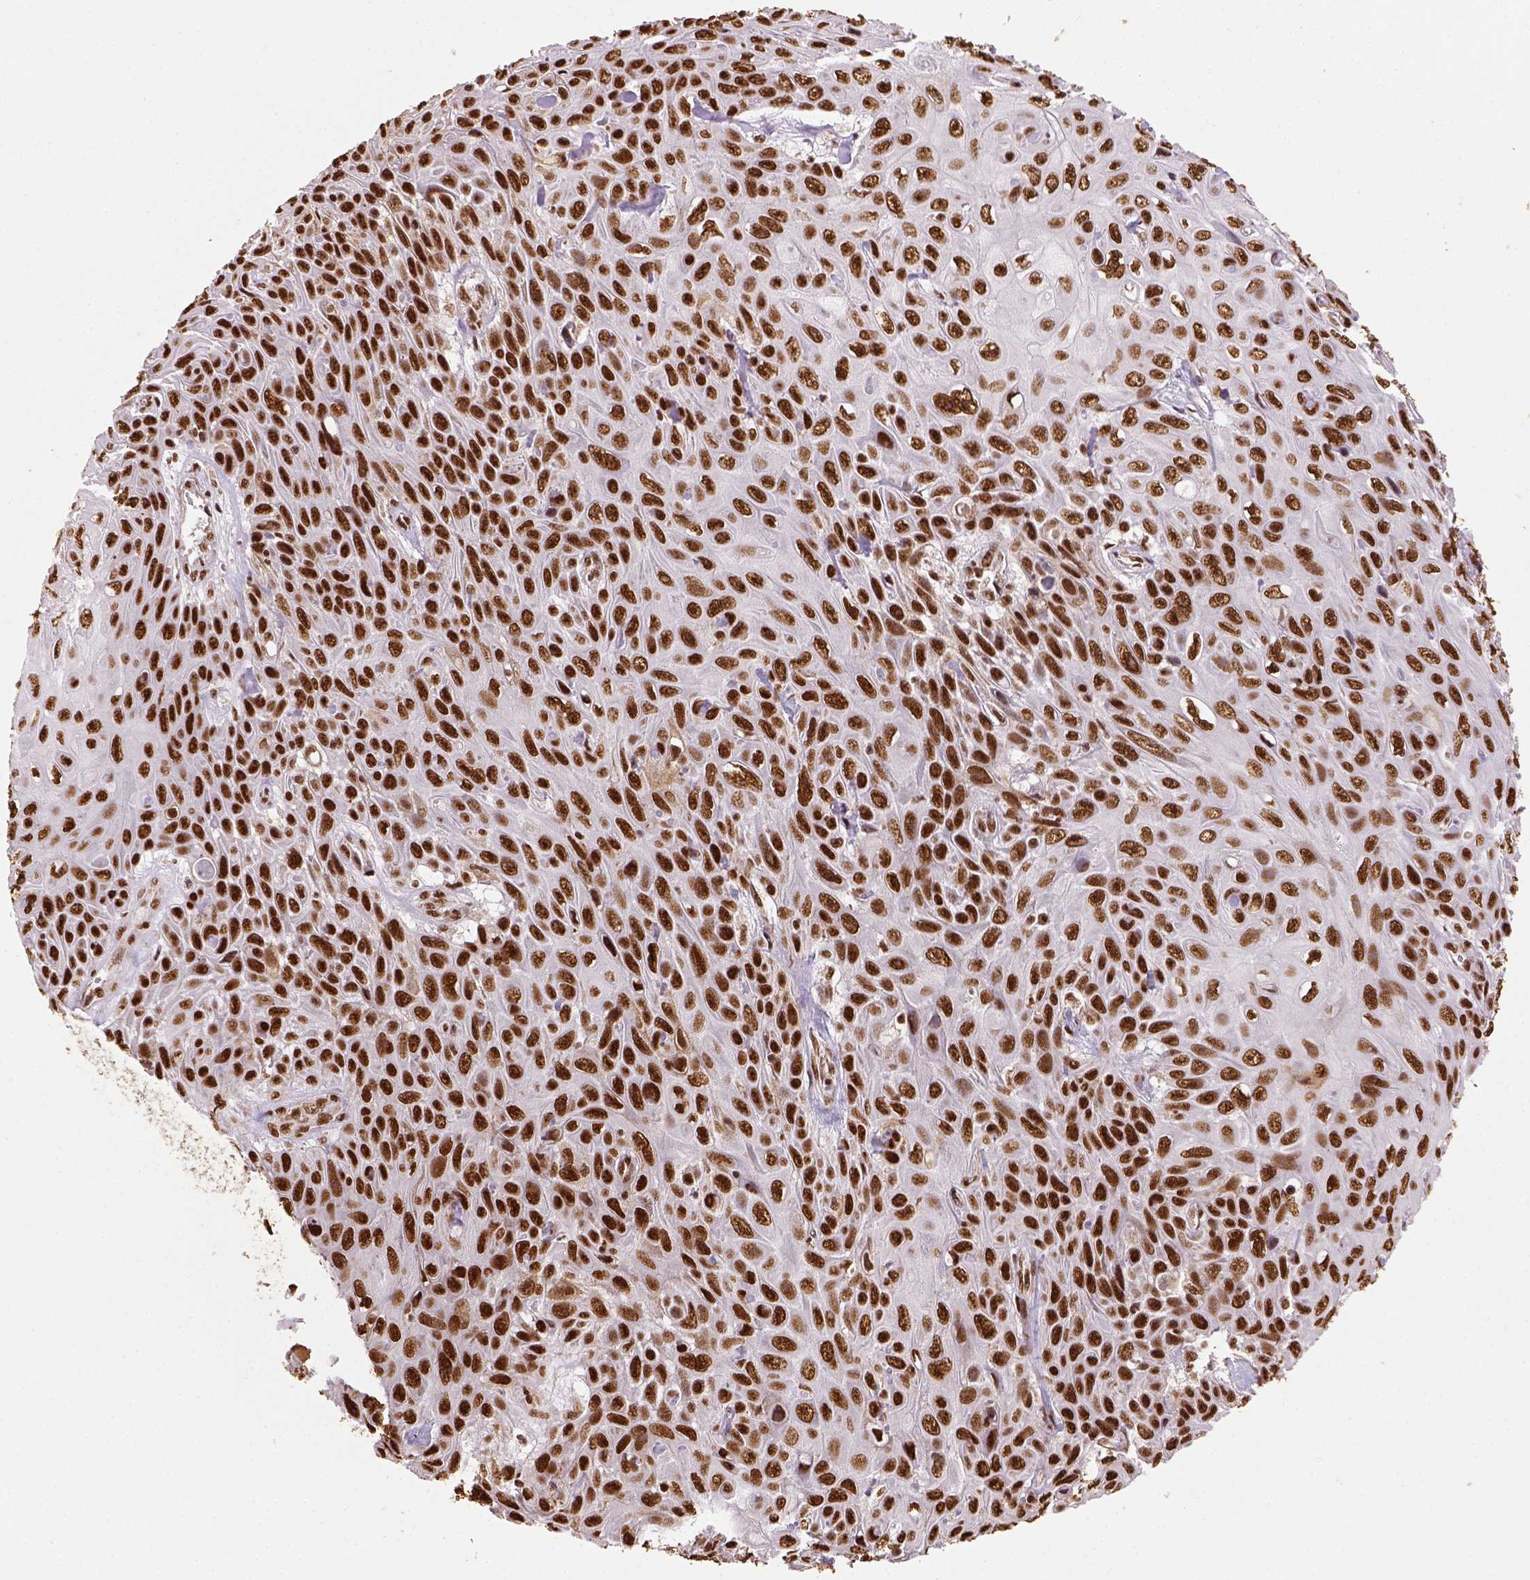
{"staining": {"intensity": "strong", "quantity": ">75%", "location": "nuclear"}, "tissue": "skin cancer", "cell_type": "Tumor cells", "image_type": "cancer", "snomed": [{"axis": "morphology", "description": "Squamous cell carcinoma, NOS"}, {"axis": "topography", "description": "Skin"}], "caption": "Protein expression analysis of squamous cell carcinoma (skin) reveals strong nuclear expression in about >75% of tumor cells.", "gene": "CCAR1", "patient": {"sex": "male", "age": 82}}